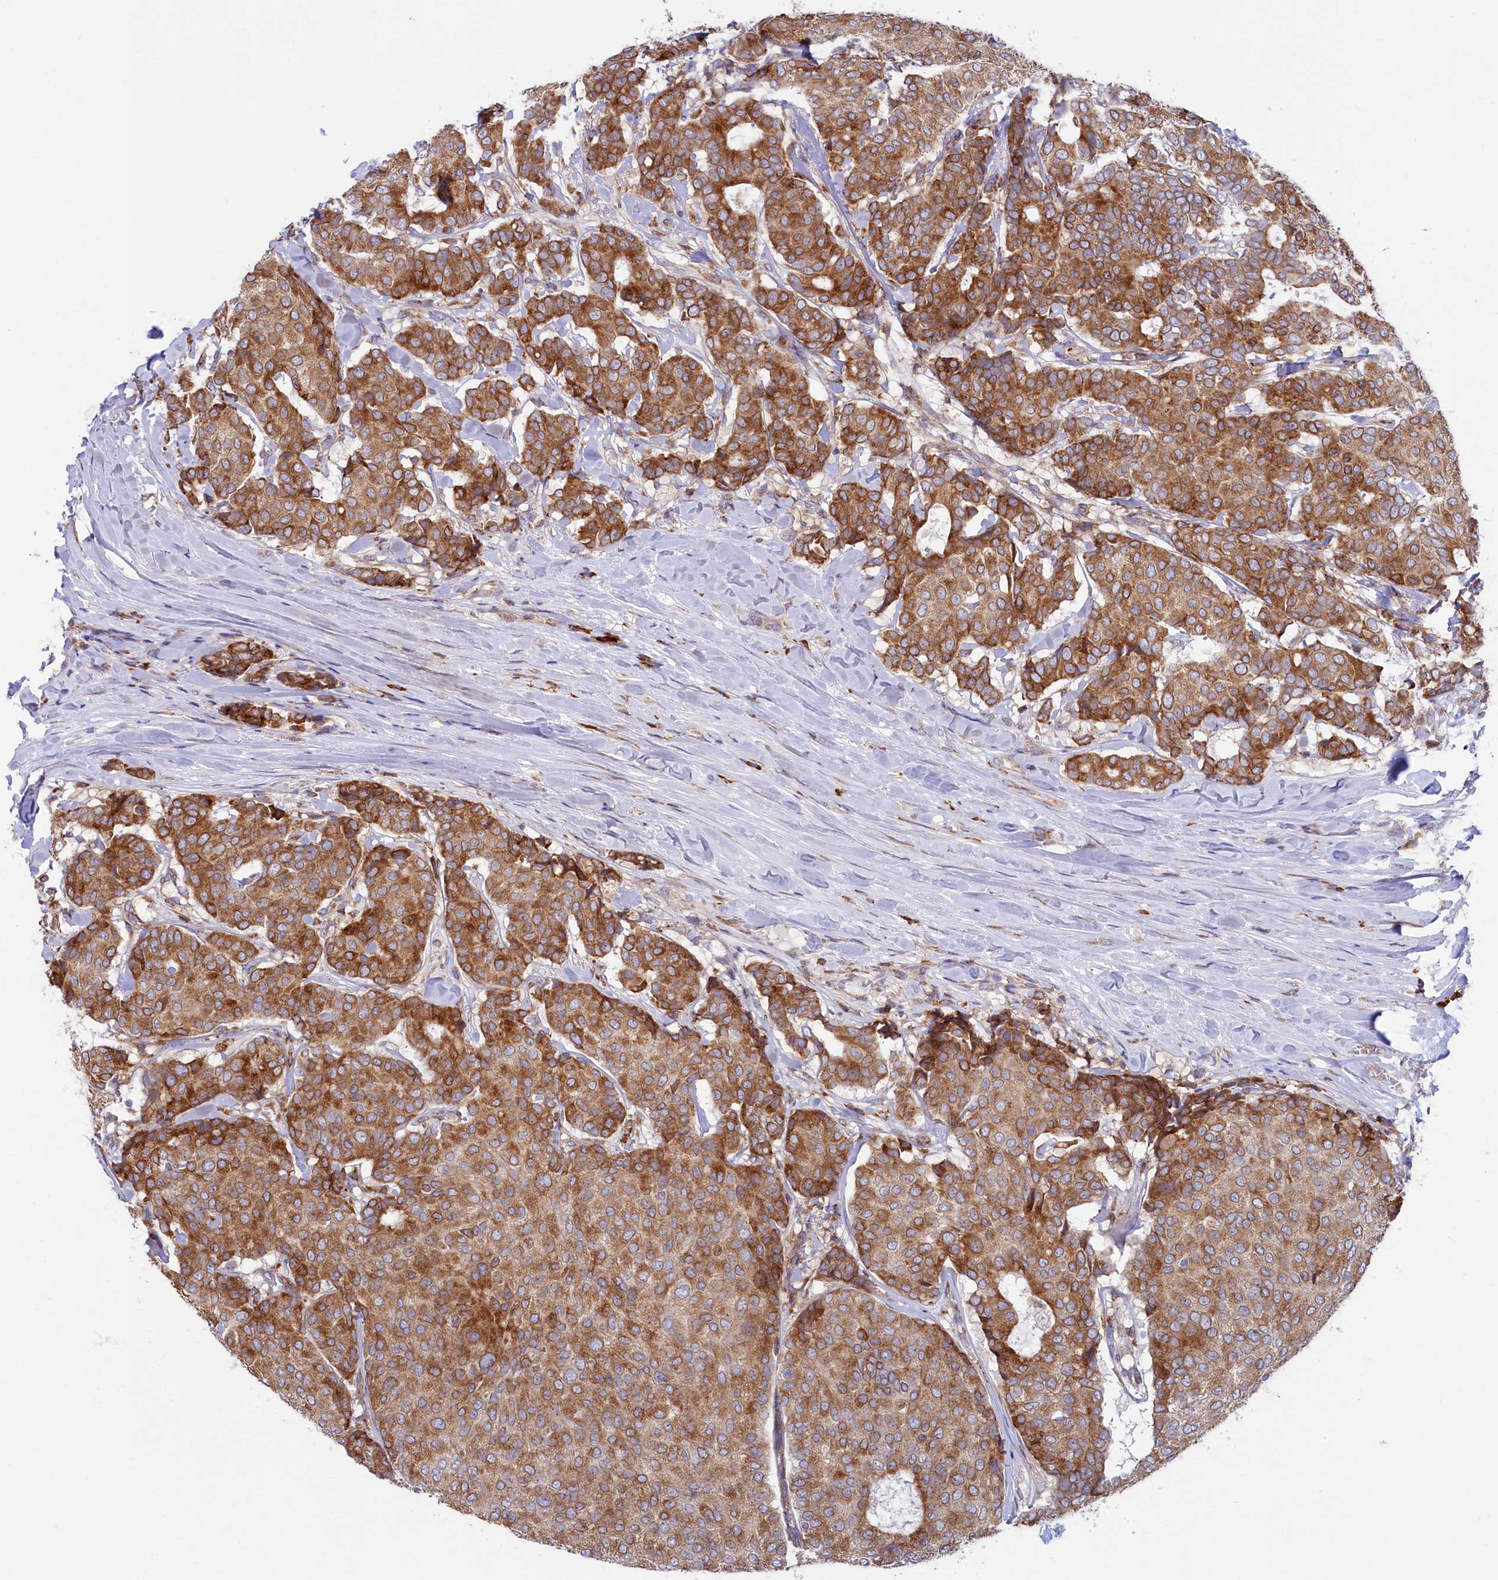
{"staining": {"intensity": "strong", "quantity": ">75%", "location": "cytoplasmic/membranous"}, "tissue": "breast cancer", "cell_type": "Tumor cells", "image_type": "cancer", "snomed": [{"axis": "morphology", "description": "Duct carcinoma"}, {"axis": "topography", "description": "Breast"}], "caption": "Tumor cells demonstrate high levels of strong cytoplasmic/membranous positivity in about >75% of cells in intraductal carcinoma (breast).", "gene": "CHID1", "patient": {"sex": "female", "age": 75}}